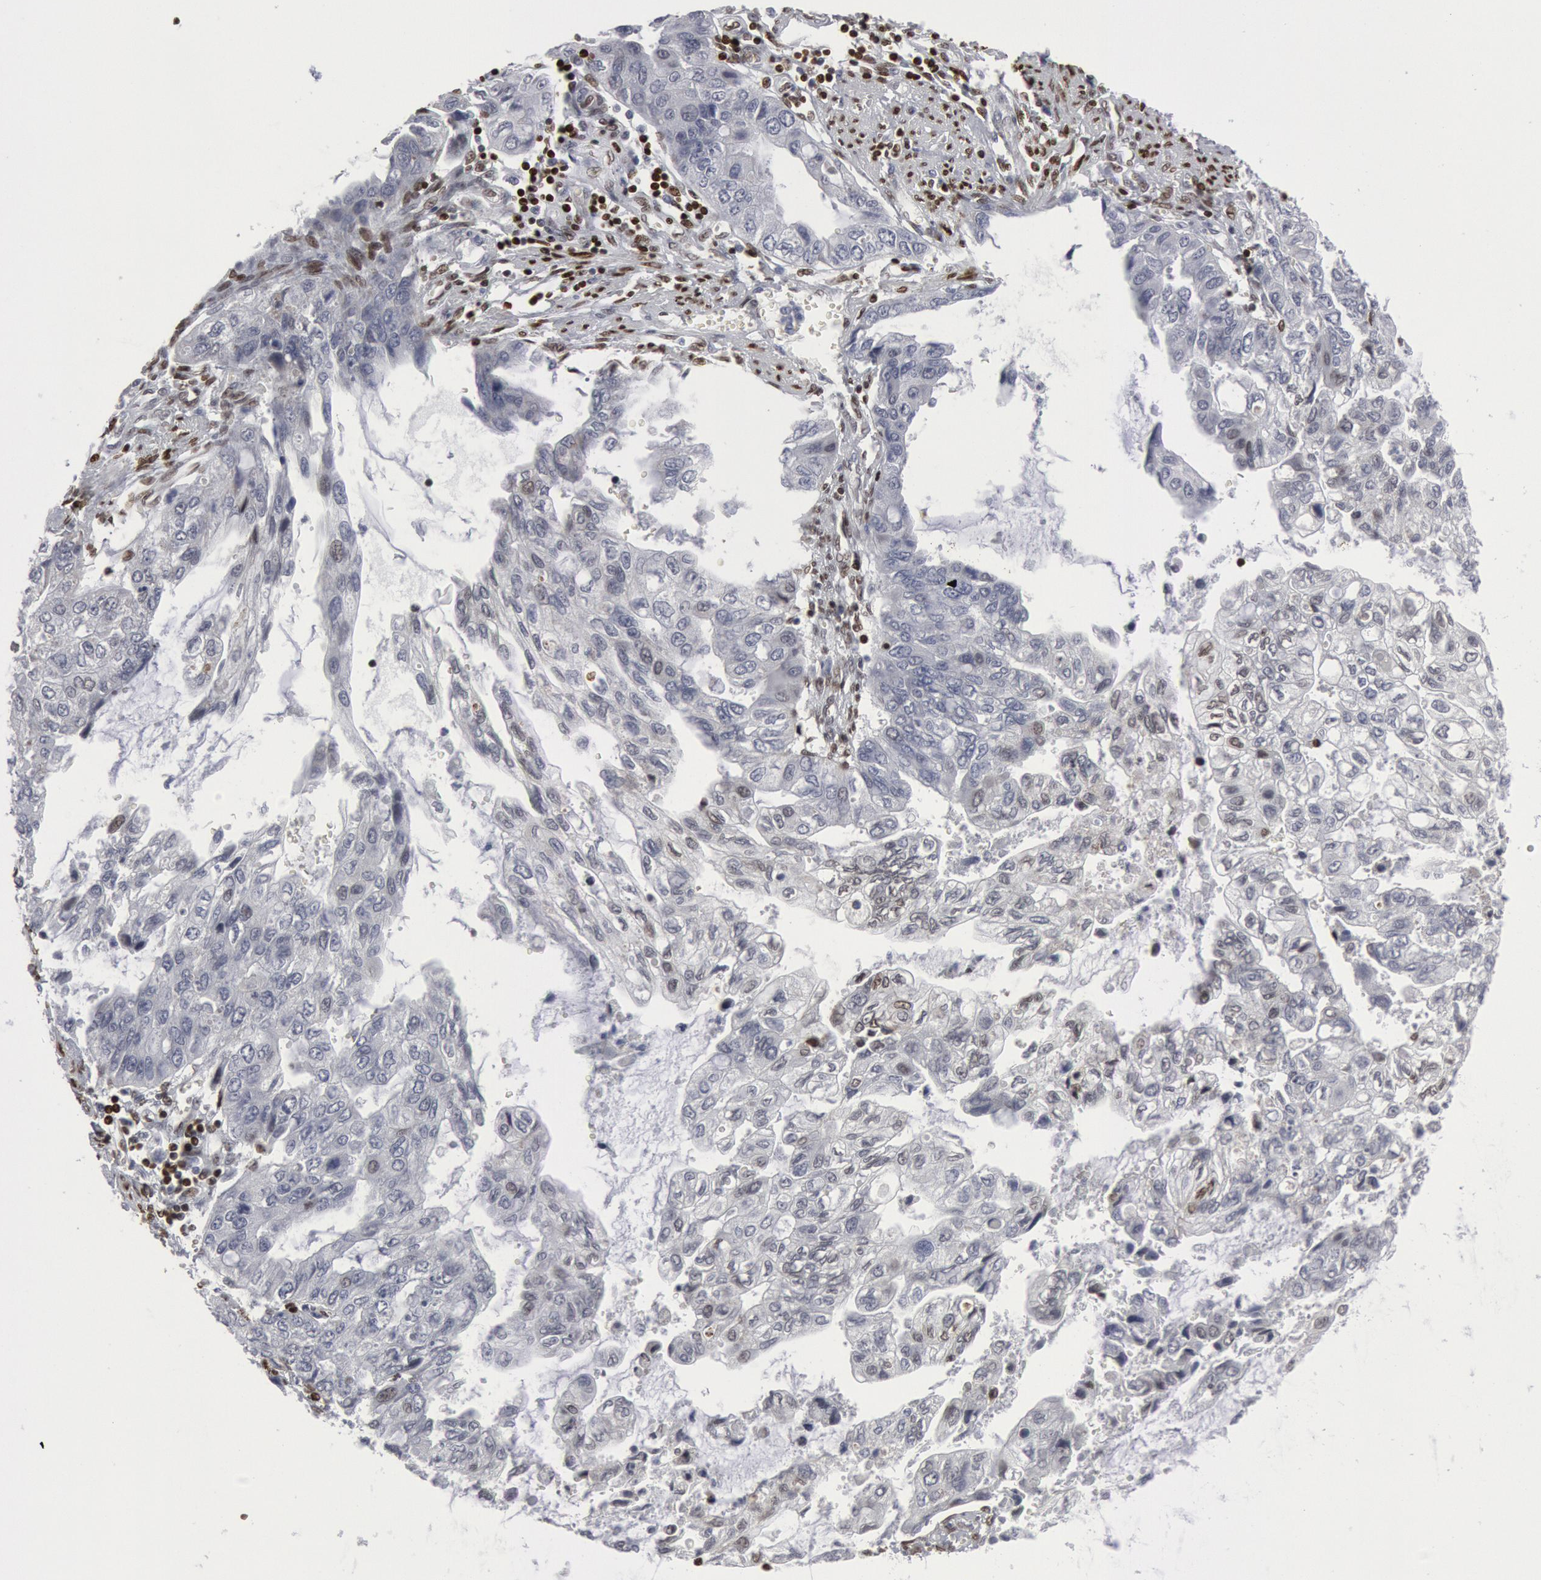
{"staining": {"intensity": "negative", "quantity": "none", "location": "none"}, "tissue": "stomach cancer", "cell_type": "Tumor cells", "image_type": "cancer", "snomed": [{"axis": "morphology", "description": "Adenocarcinoma, NOS"}, {"axis": "topography", "description": "Stomach, upper"}], "caption": "Tumor cells show no significant protein staining in adenocarcinoma (stomach).", "gene": "MECP2", "patient": {"sex": "female", "age": 52}}